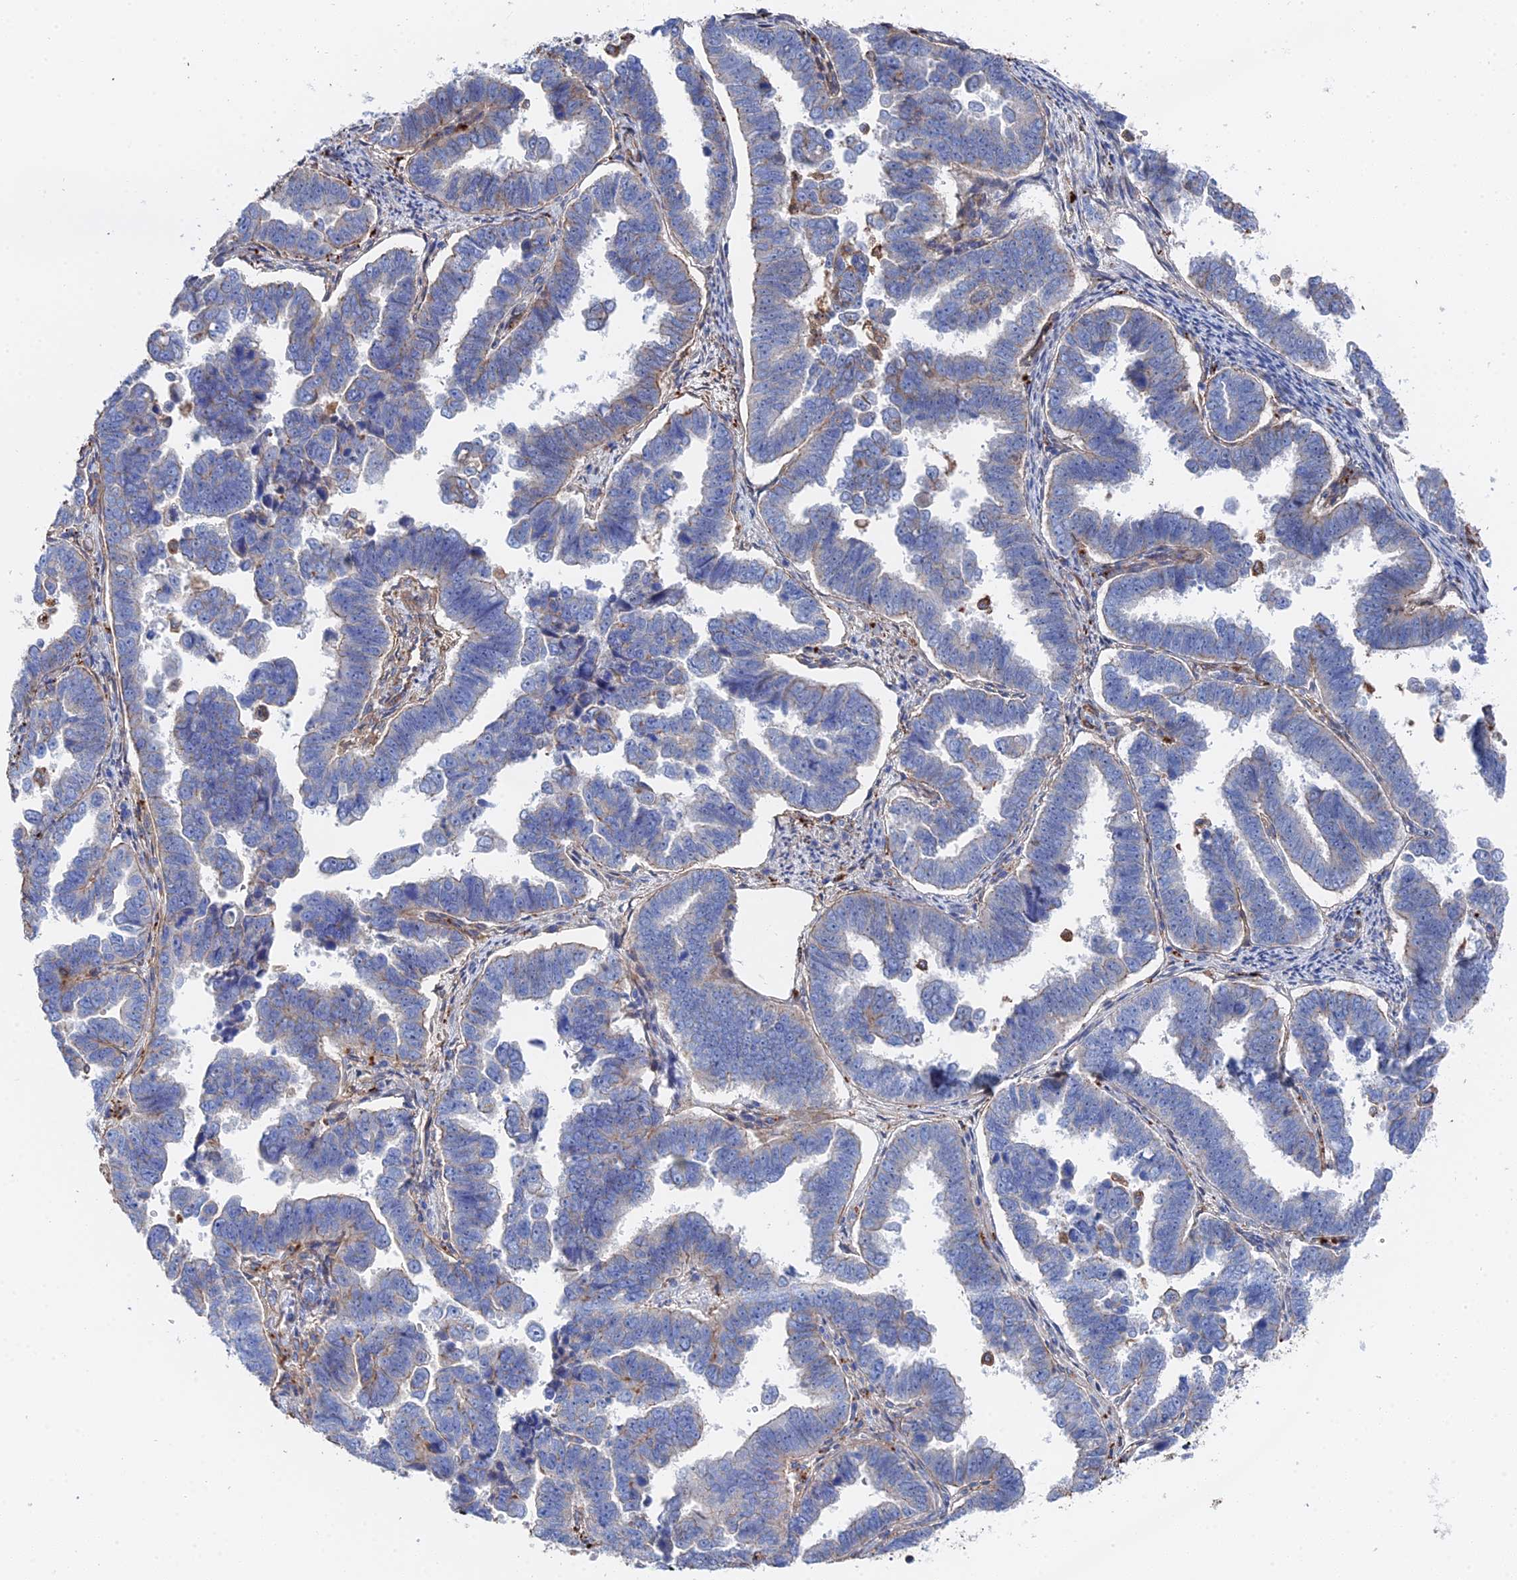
{"staining": {"intensity": "weak", "quantity": "<25%", "location": "cytoplasmic/membranous"}, "tissue": "endometrial cancer", "cell_type": "Tumor cells", "image_type": "cancer", "snomed": [{"axis": "morphology", "description": "Adenocarcinoma, NOS"}, {"axis": "topography", "description": "Endometrium"}], "caption": "Immunohistochemical staining of human endometrial cancer displays no significant expression in tumor cells.", "gene": "STRA6", "patient": {"sex": "female", "age": 75}}